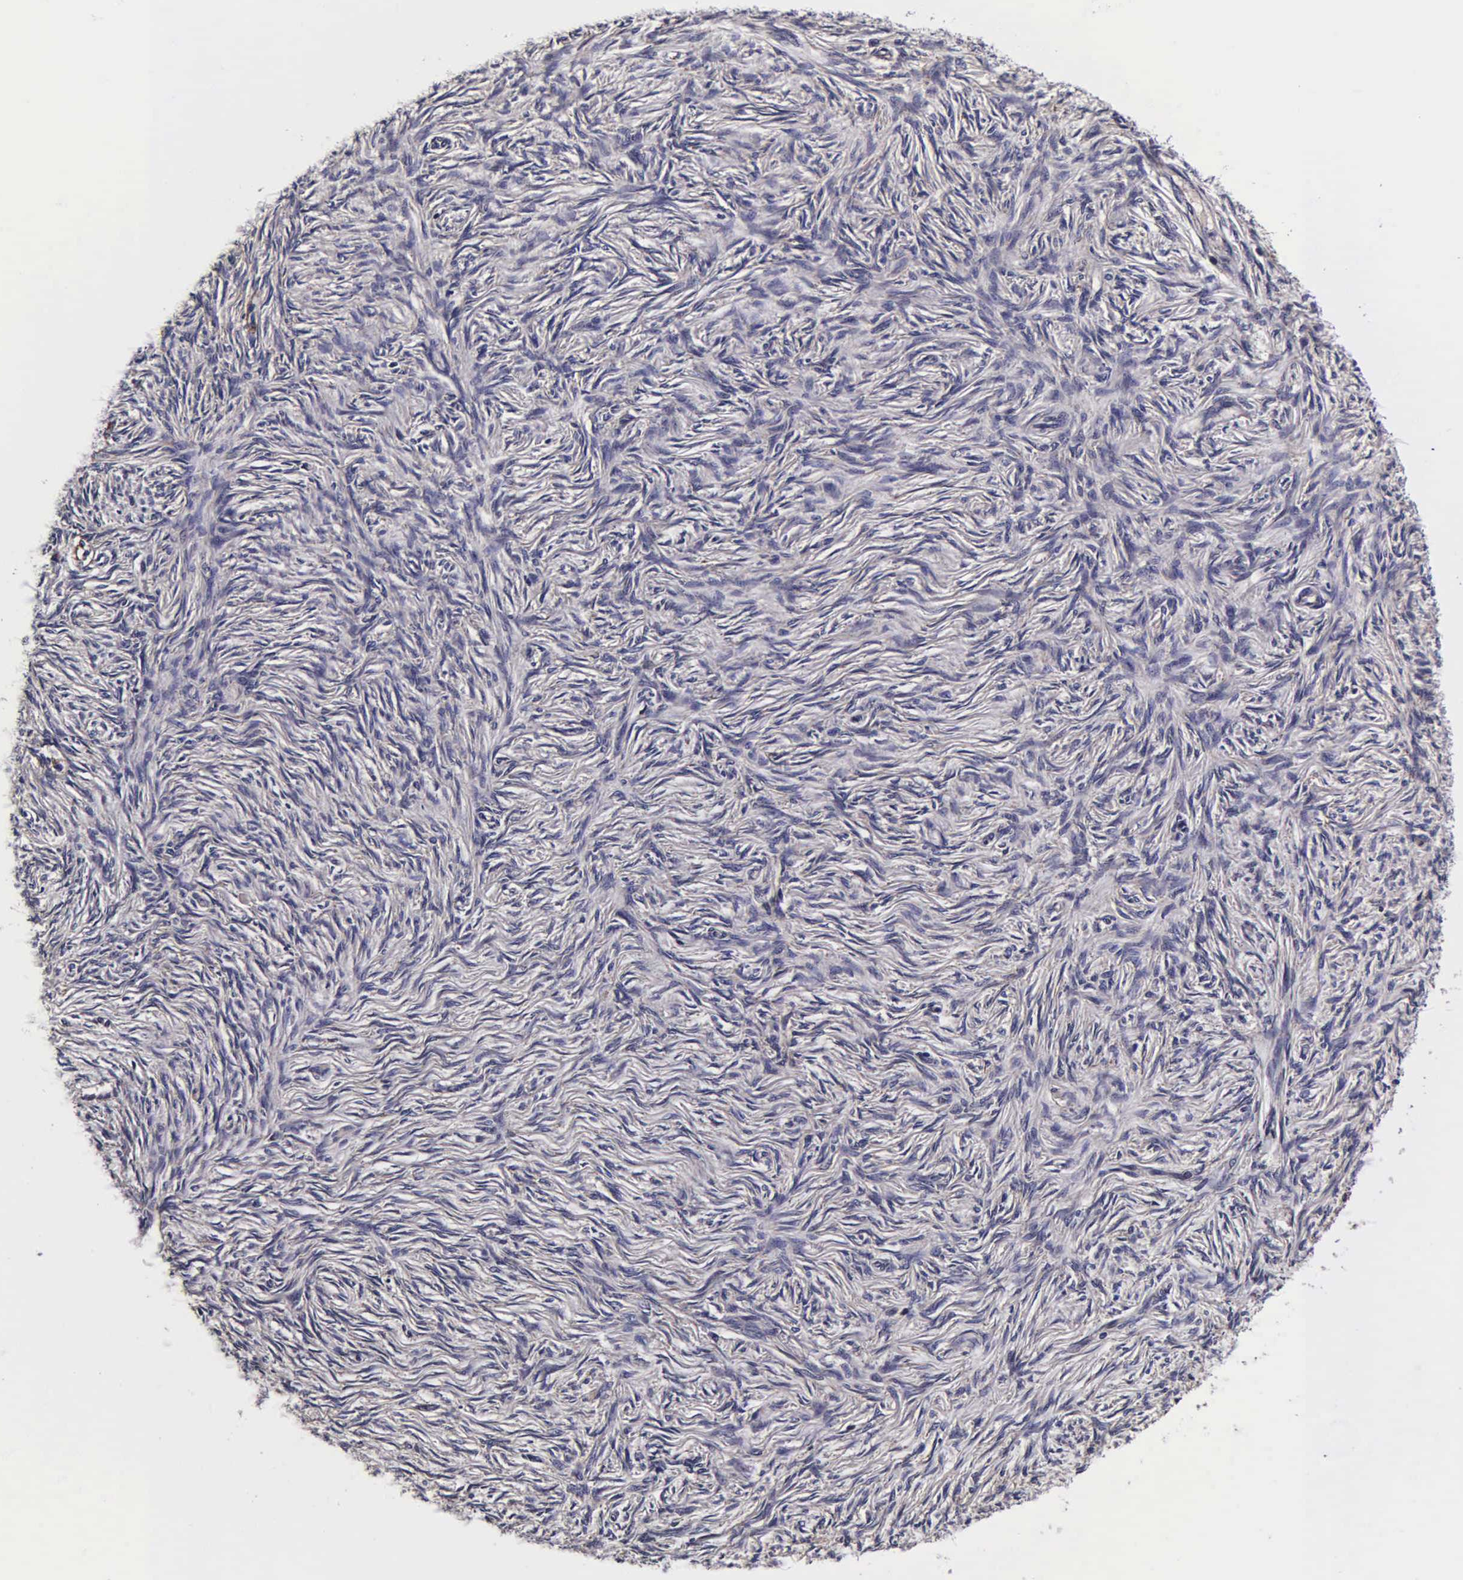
{"staining": {"intensity": "negative", "quantity": "none", "location": "none"}, "tissue": "ovarian cancer", "cell_type": "Tumor cells", "image_type": "cancer", "snomed": [{"axis": "morphology", "description": "Normal tissue, NOS"}, {"axis": "morphology", "description": "Cystadenocarcinoma, serous, NOS"}, {"axis": "topography", "description": "Ovary"}], "caption": "Tumor cells are negative for protein expression in human ovarian cancer (serous cystadenocarcinoma).", "gene": "PSMA3", "patient": {"sex": "female", "age": 62}}